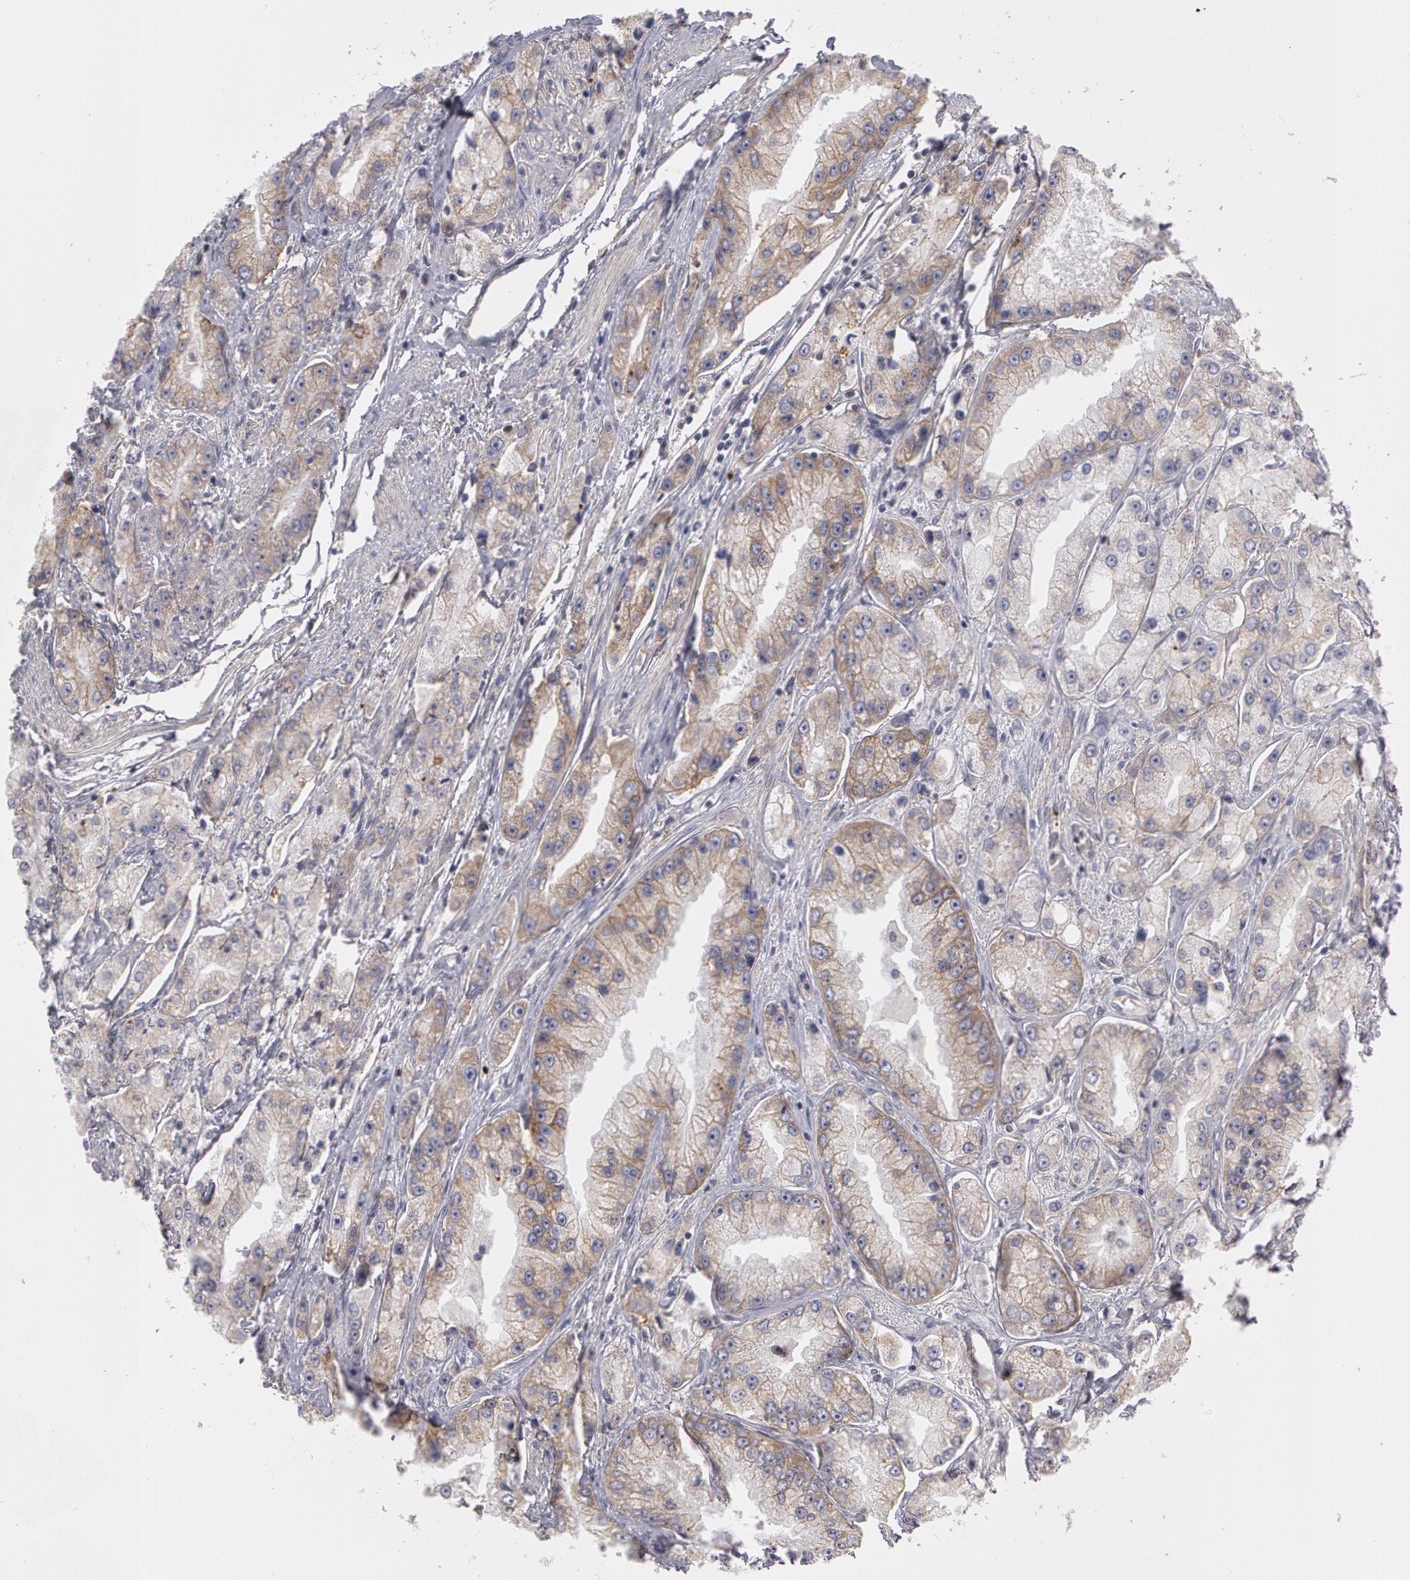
{"staining": {"intensity": "weak", "quantity": "25%-75%", "location": "cytoplasmic/membranous"}, "tissue": "prostate cancer", "cell_type": "Tumor cells", "image_type": "cancer", "snomed": [{"axis": "morphology", "description": "Adenocarcinoma, Medium grade"}, {"axis": "topography", "description": "Prostate"}], "caption": "Prostate adenocarcinoma (medium-grade) stained with a protein marker demonstrates weak staining in tumor cells.", "gene": "ERBB2", "patient": {"sex": "male", "age": 72}}